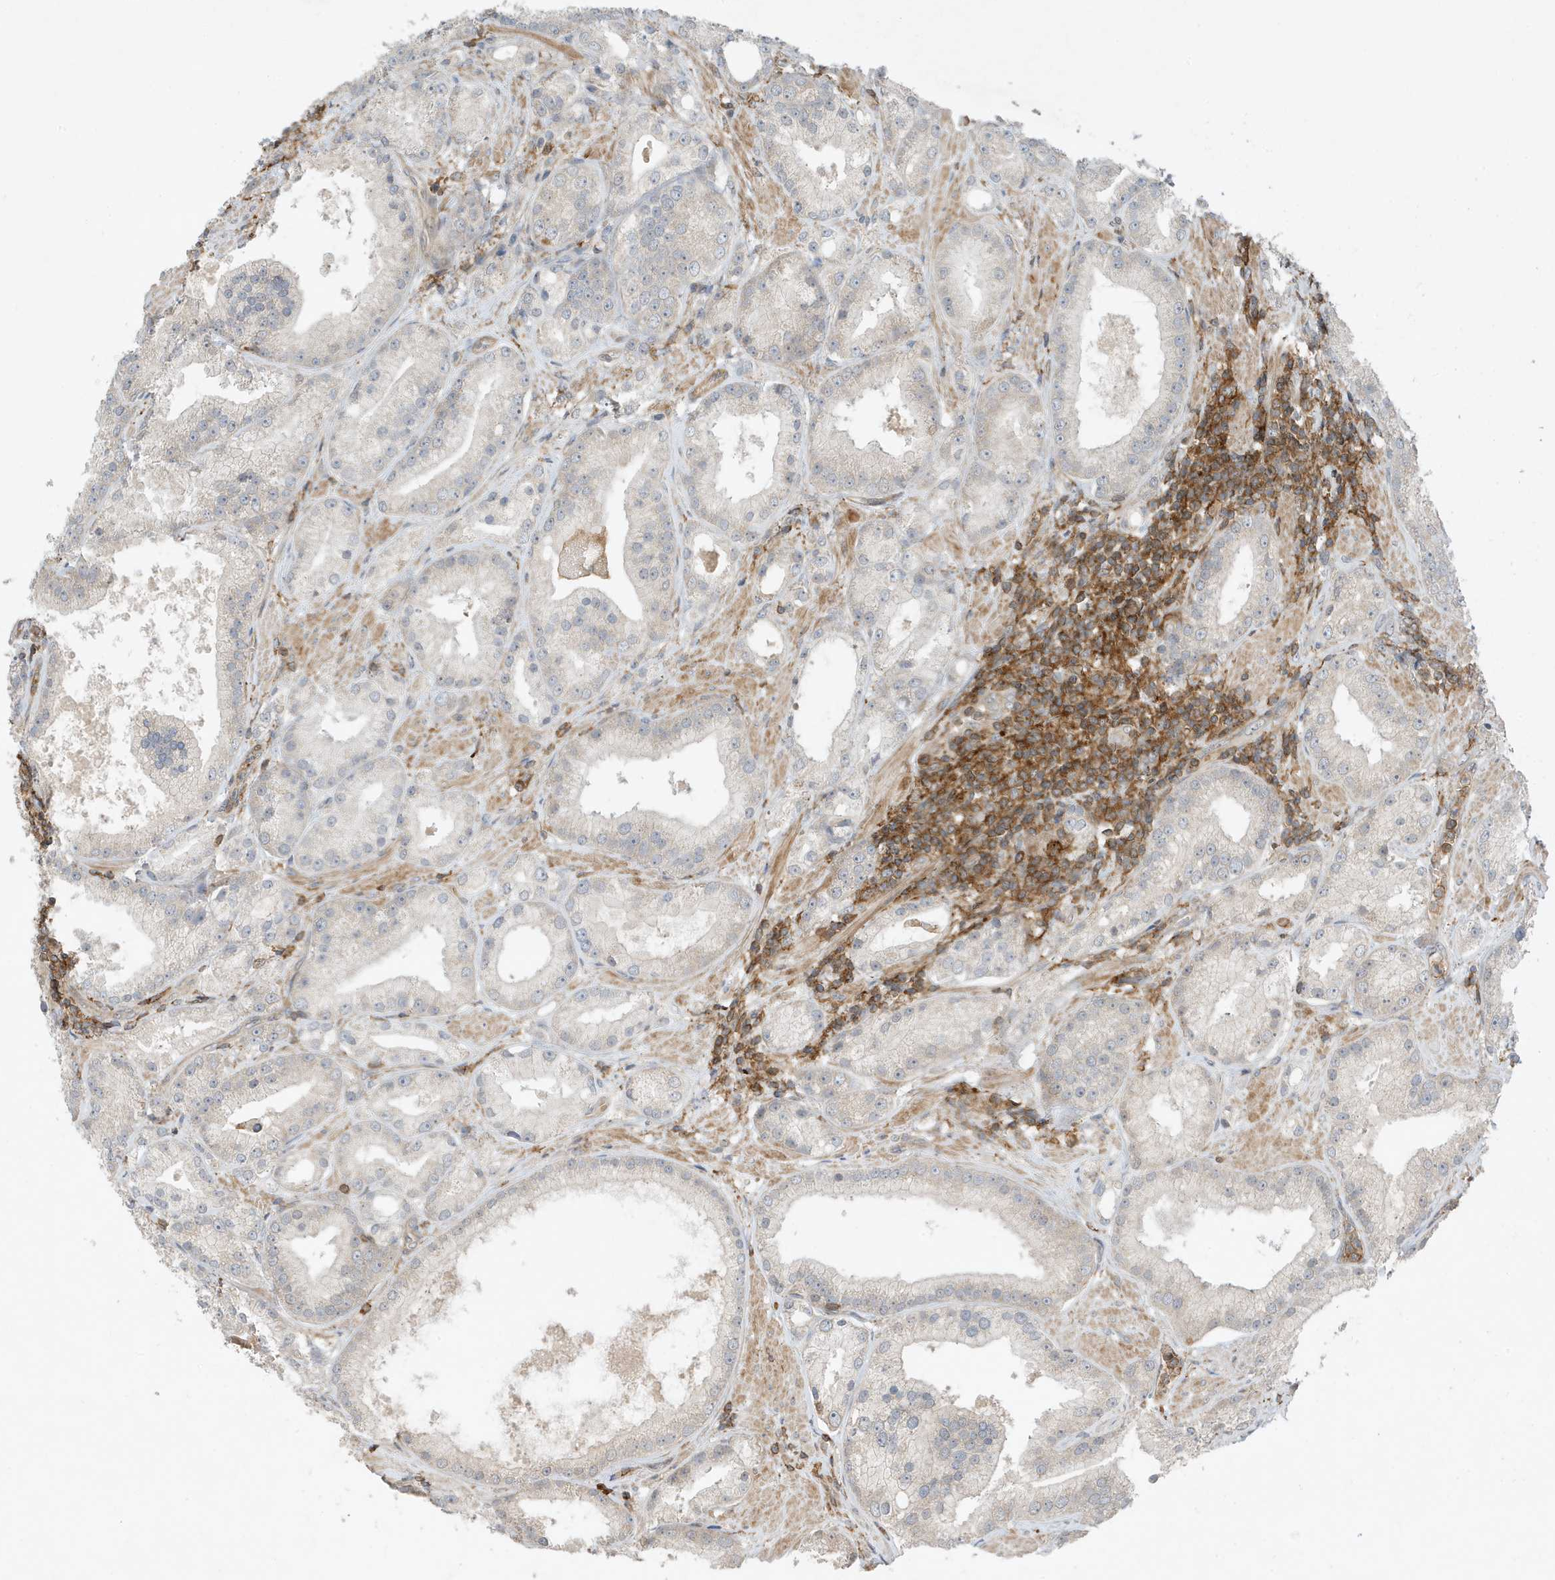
{"staining": {"intensity": "negative", "quantity": "none", "location": "none"}, "tissue": "prostate cancer", "cell_type": "Tumor cells", "image_type": "cancer", "snomed": [{"axis": "morphology", "description": "Adenocarcinoma, Low grade"}, {"axis": "topography", "description": "Prostate"}], "caption": "Tumor cells are negative for brown protein staining in prostate cancer.", "gene": "TATDN3", "patient": {"sex": "male", "age": 67}}